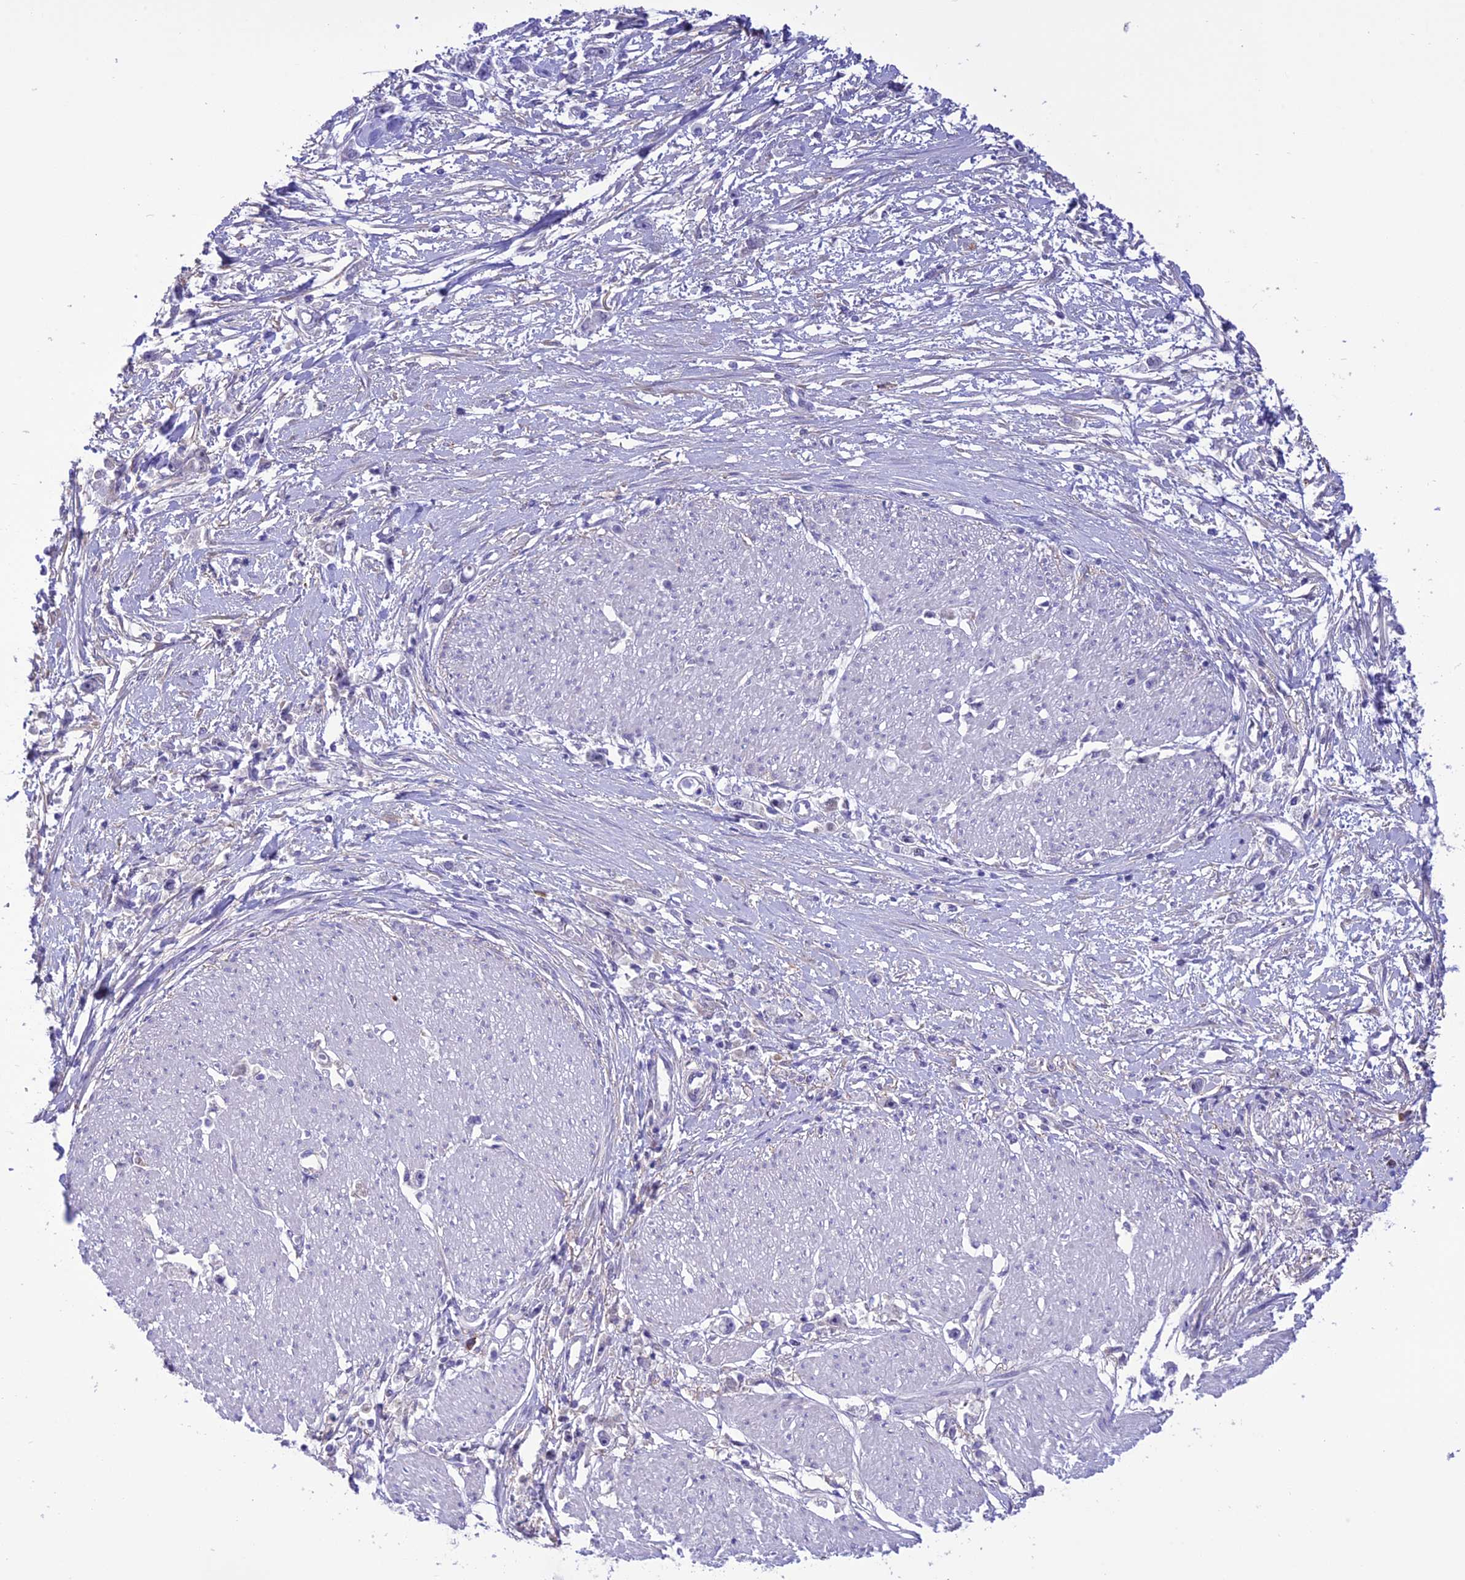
{"staining": {"intensity": "negative", "quantity": "none", "location": "none"}, "tissue": "stomach cancer", "cell_type": "Tumor cells", "image_type": "cancer", "snomed": [{"axis": "morphology", "description": "Adenocarcinoma, NOS"}, {"axis": "topography", "description": "Stomach"}], "caption": "Immunohistochemistry (IHC) micrograph of stomach adenocarcinoma stained for a protein (brown), which shows no positivity in tumor cells. (DAB immunohistochemistry with hematoxylin counter stain).", "gene": "RNF126", "patient": {"sex": "female", "age": 59}}